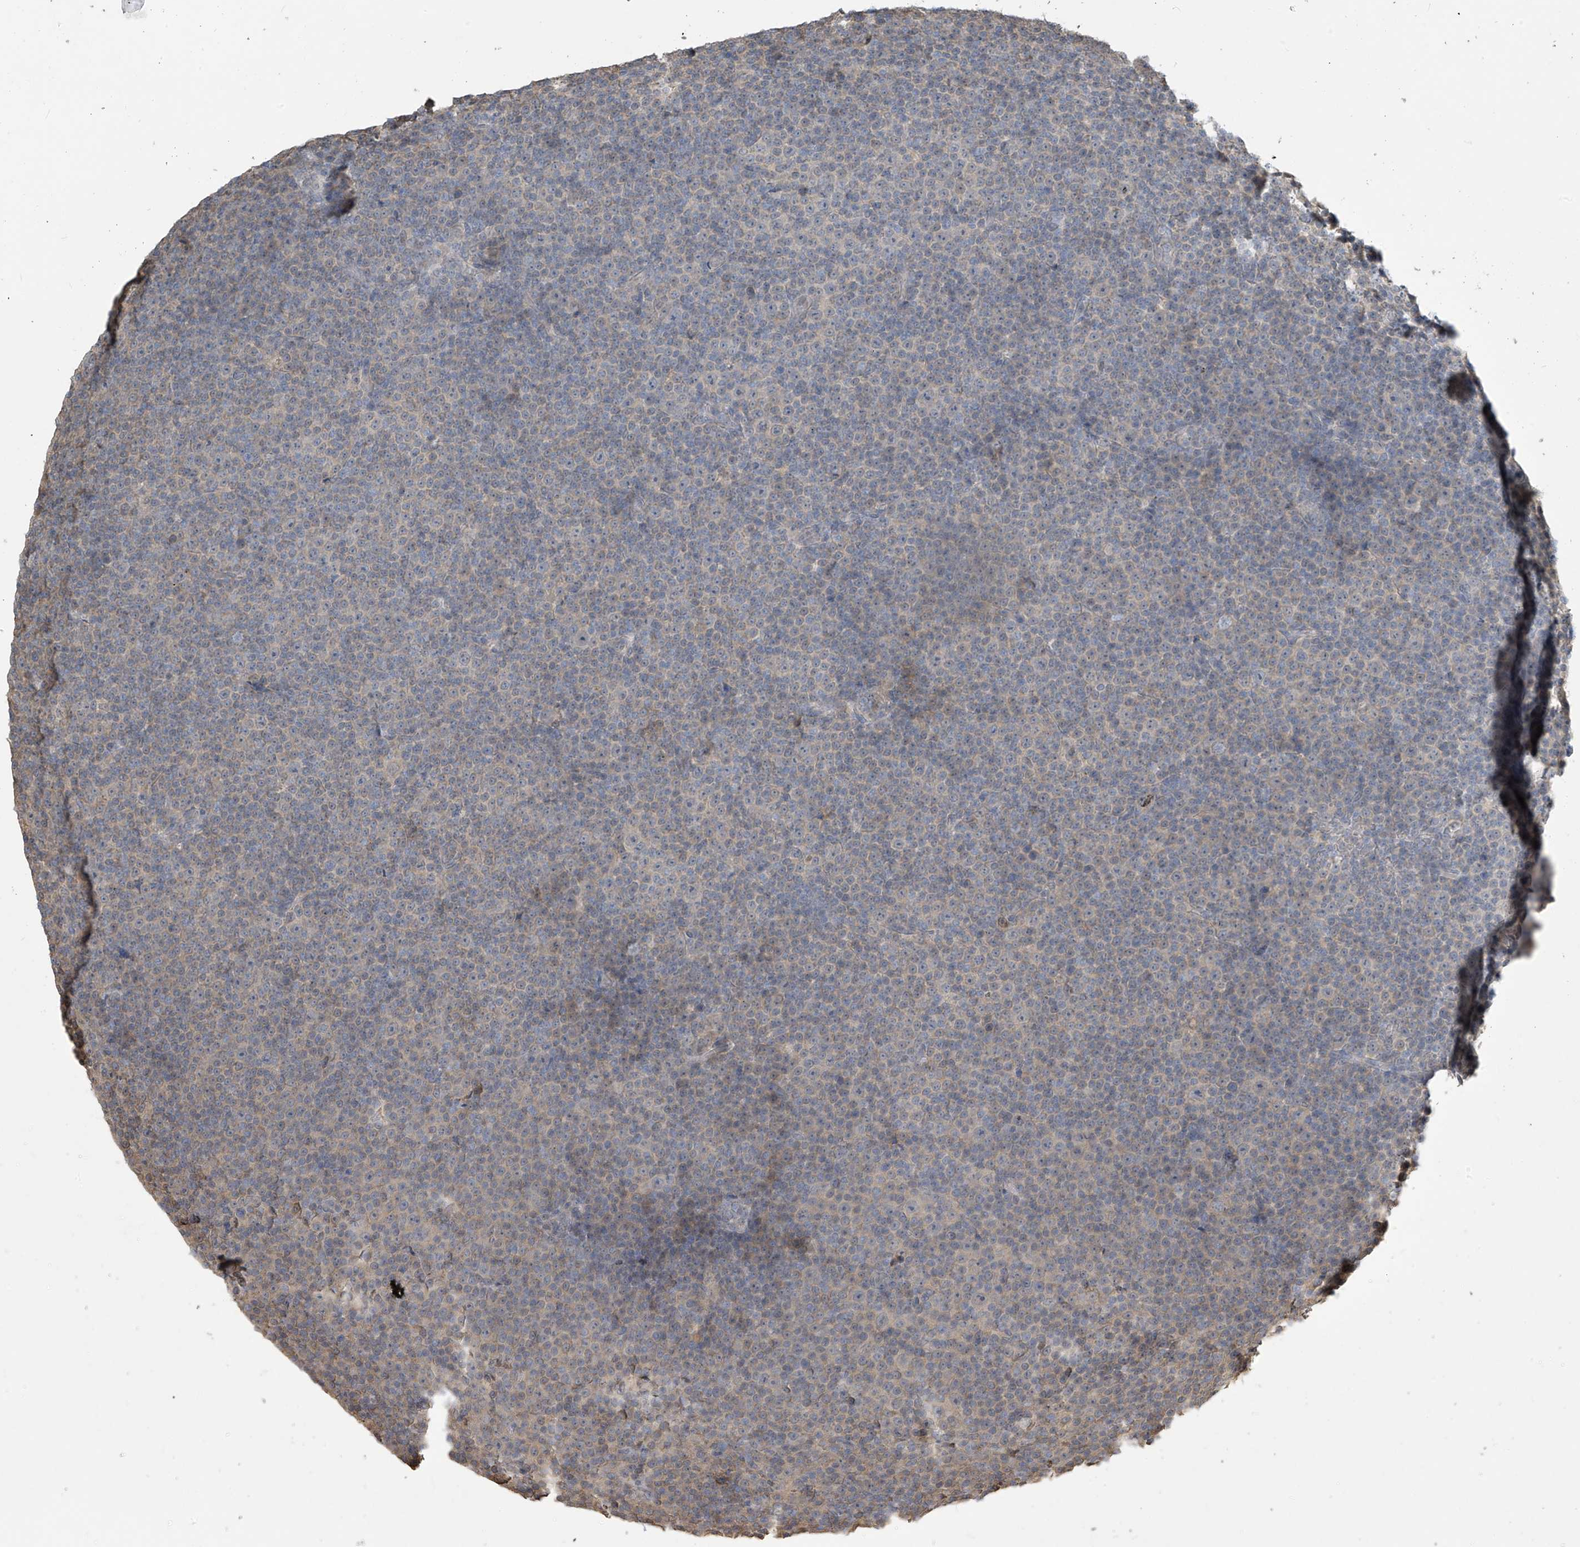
{"staining": {"intensity": "negative", "quantity": "none", "location": "none"}, "tissue": "lymphoma", "cell_type": "Tumor cells", "image_type": "cancer", "snomed": [{"axis": "morphology", "description": "Malignant lymphoma, non-Hodgkin's type, Low grade"}, {"axis": "topography", "description": "Lymph node"}], "caption": "Immunohistochemistry histopathology image of human lymphoma stained for a protein (brown), which reveals no positivity in tumor cells.", "gene": "SLFN14", "patient": {"sex": "female", "age": 67}}